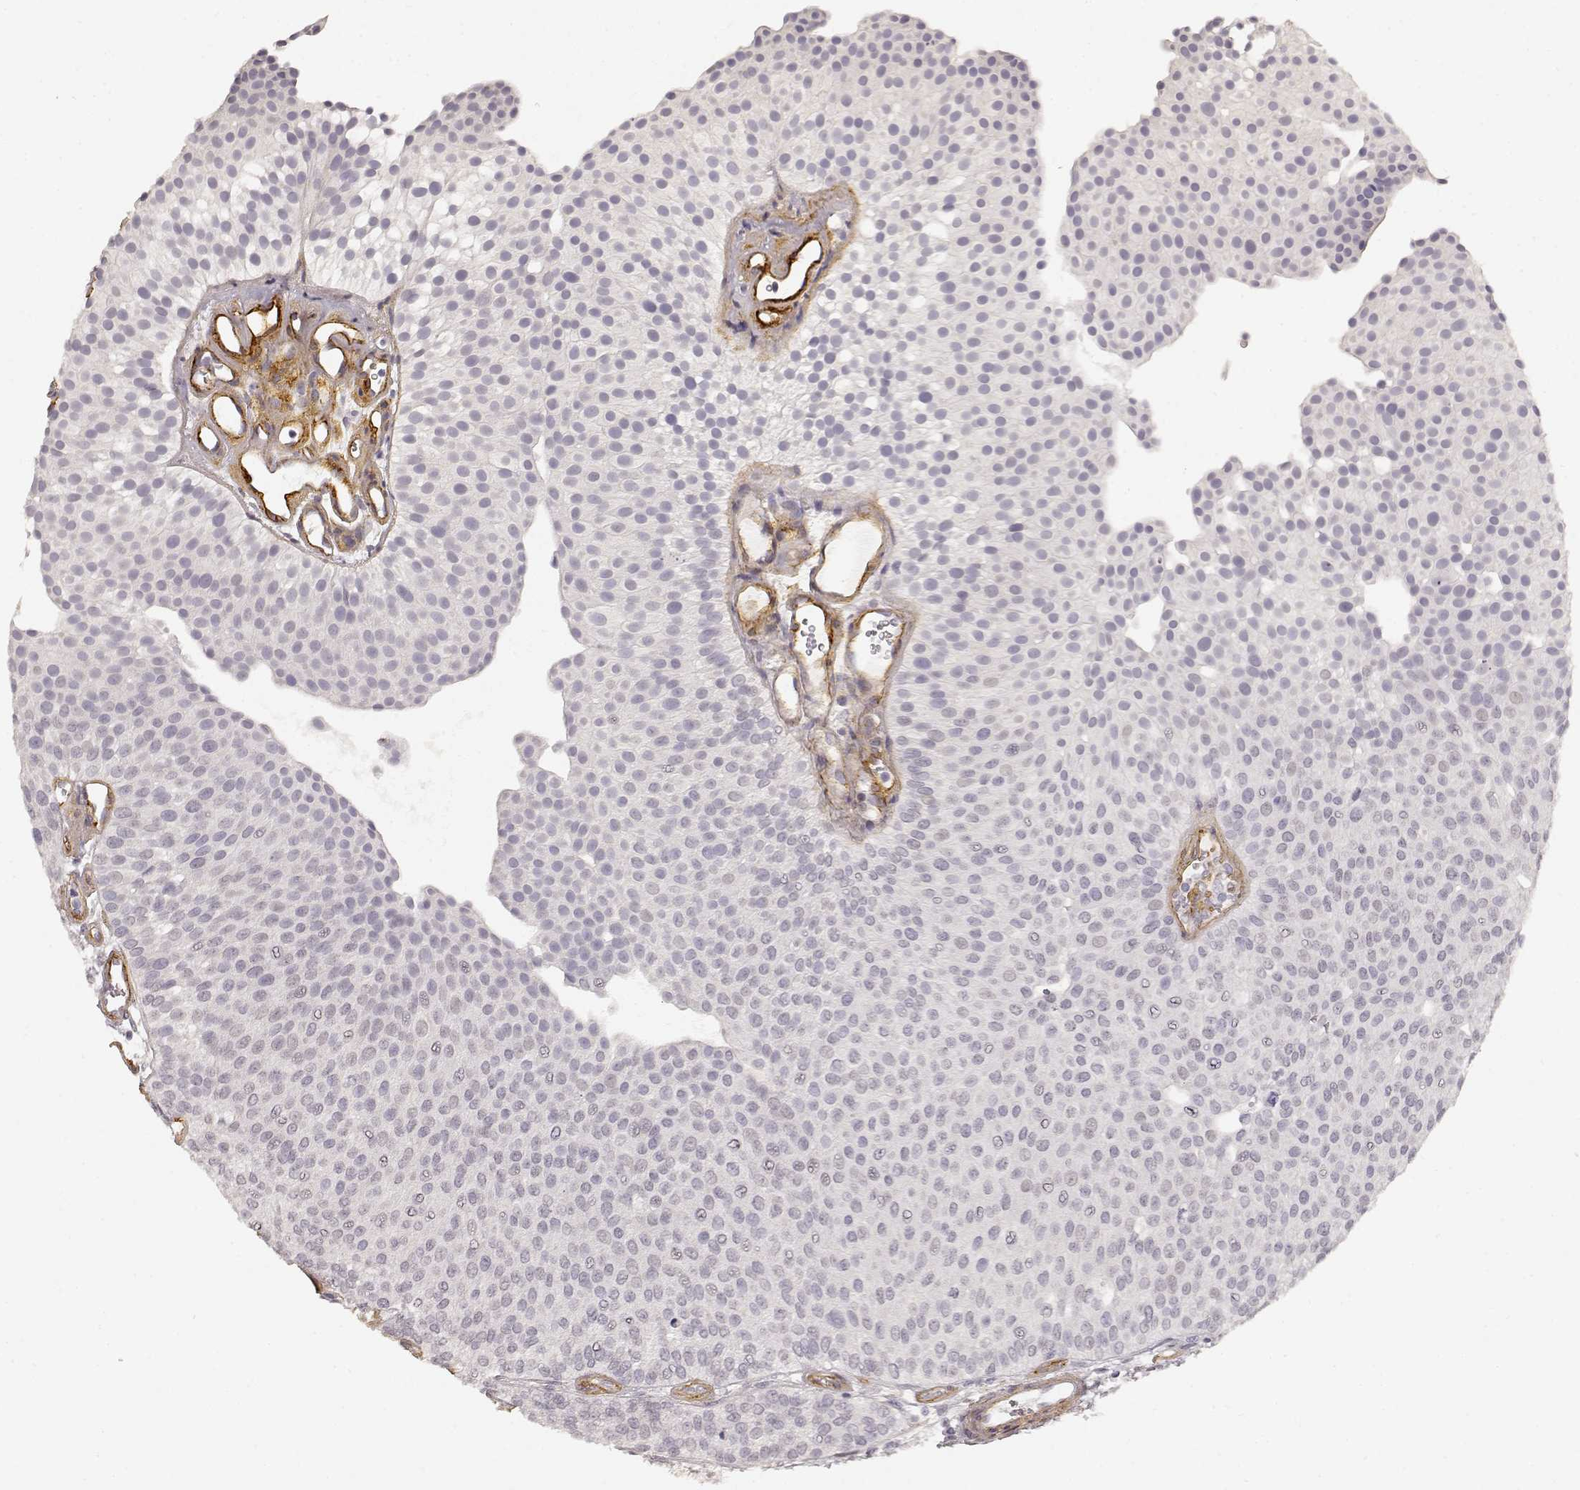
{"staining": {"intensity": "negative", "quantity": "none", "location": "none"}, "tissue": "urothelial cancer", "cell_type": "Tumor cells", "image_type": "cancer", "snomed": [{"axis": "morphology", "description": "Urothelial carcinoma, Low grade"}, {"axis": "topography", "description": "Urinary bladder"}], "caption": "IHC photomicrograph of neoplastic tissue: human urothelial cancer stained with DAB demonstrates no significant protein positivity in tumor cells.", "gene": "LAMA4", "patient": {"sex": "female", "age": 87}}